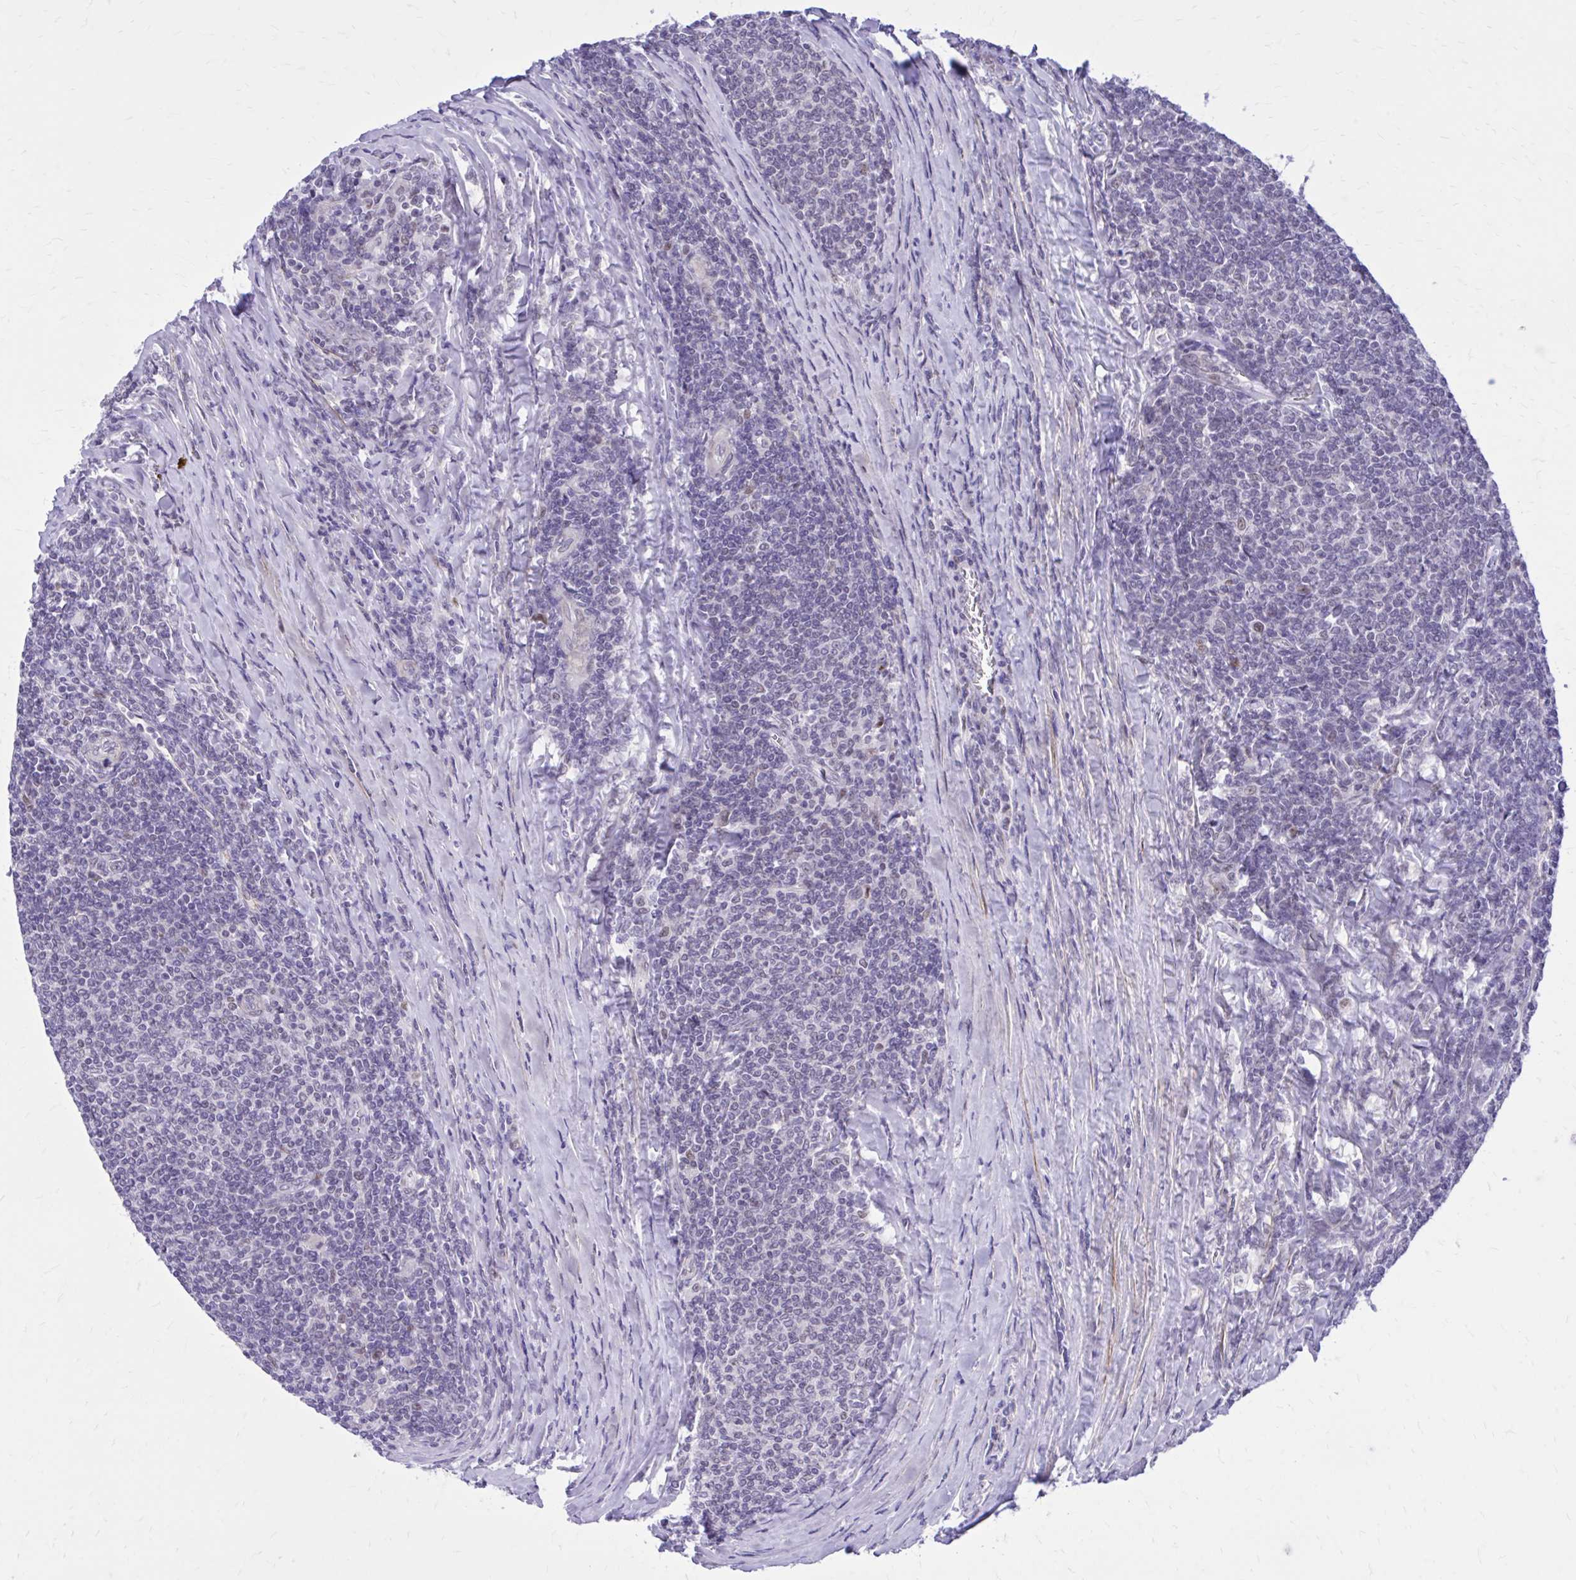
{"staining": {"intensity": "negative", "quantity": "none", "location": "none"}, "tissue": "lymphoma", "cell_type": "Tumor cells", "image_type": "cancer", "snomed": [{"axis": "morphology", "description": "Malignant lymphoma, non-Hodgkin's type, Low grade"}, {"axis": "topography", "description": "Lymph node"}], "caption": "The image exhibits no staining of tumor cells in low-grade malignant lymphoma, non-Hodgkin's type.", "gene": "ZBTB25", "patient": {"sex": "male", "age": 52}}